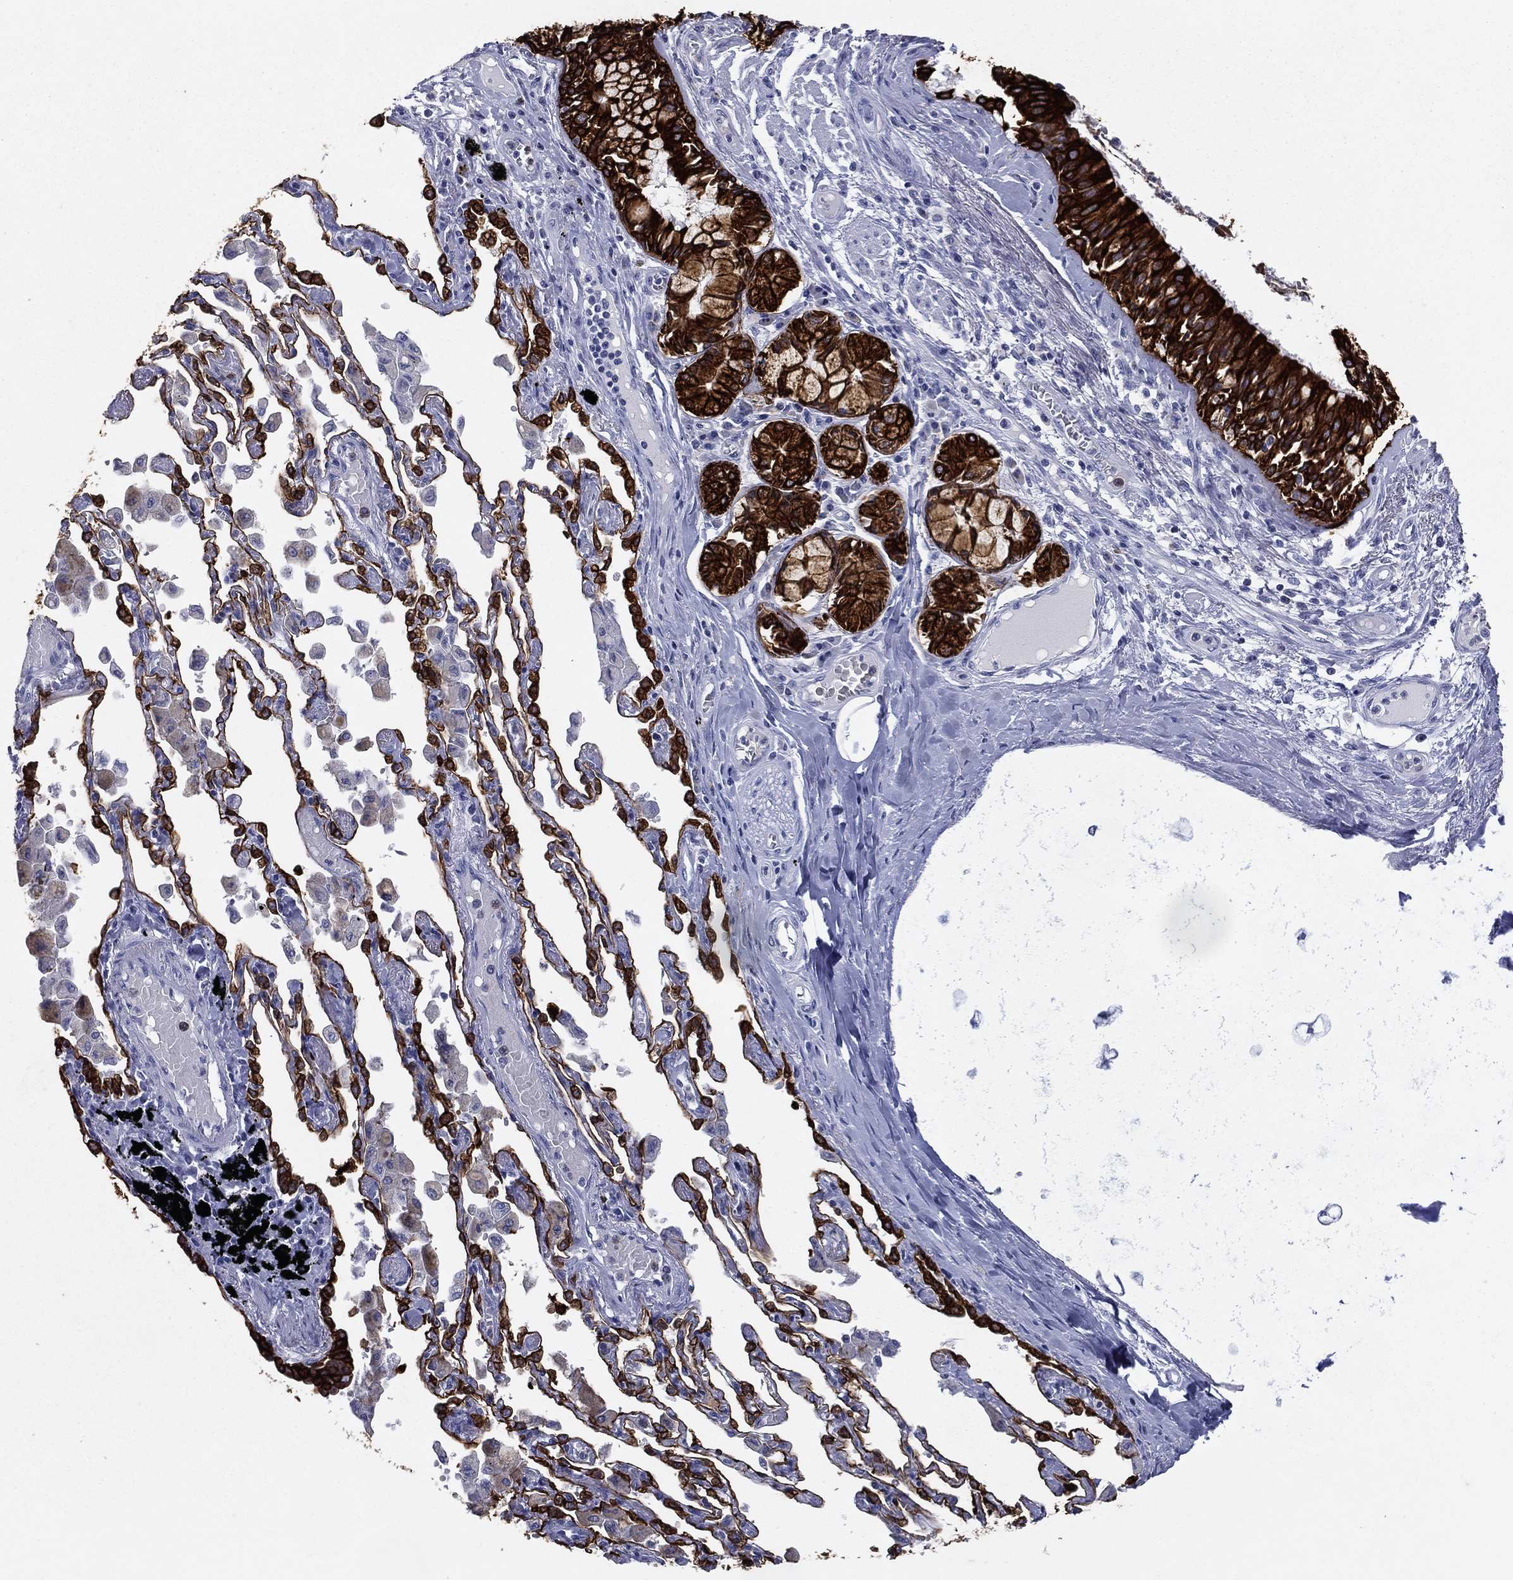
{"staining": {"intensity": "strong", "quantity": ">75%", "location": "cytoplasmic/membranous"}, "tissue": "bronchus", "cell_type": "Respiratory epithelial cells", "image_type": "normal", "snomed": [{"axis": "morphology", "description": "Normal tissue, NOS"}, {"axis": "morphology", "description": "Squamous cell carcinoma, NOS"}, {"axis": "topography", "description": "Cartilage tissue"}, {"axis": "topography", "description": "Bronchus"}, {"axis": "topography", "description": "Lung"}], "caption": "This histopathology image exhibits IHC staining of unremarkable human bronchus, with high strong cytoplasmic/membranous positivity in about >75% of respiratory epithelial cells.", "gene": "KRT7", "patient": {"sex": "female", "age": 49}}